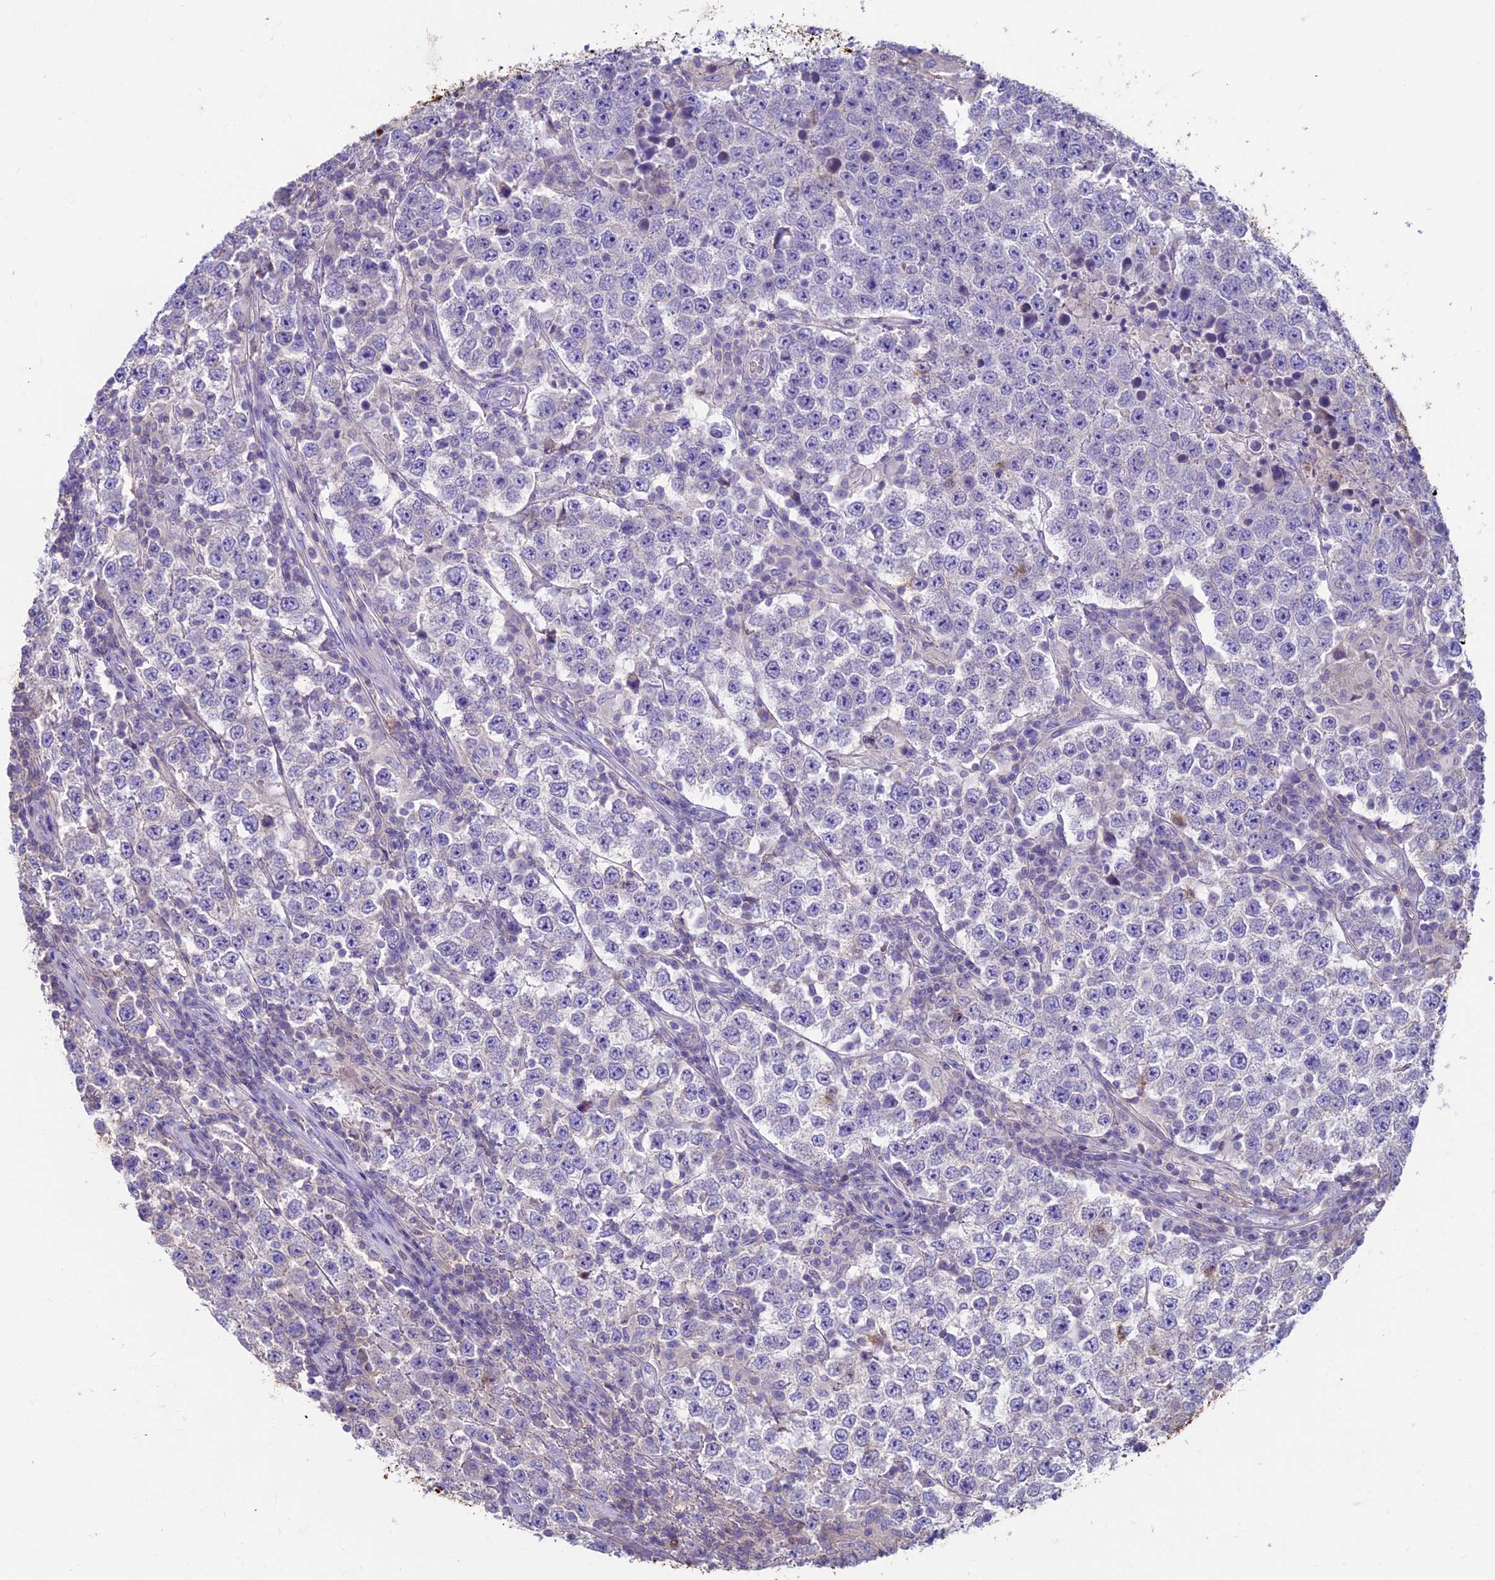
{"staining": {"intensity": "negative", "quantity": "none", "location": "none"}, "tissue": "testis cancer", "cell_type": "Tumor cells", "image_type": "cancer", "snomed": [{"axis": "morphology", "description": "Normal tissue, NOS"}, {"axis": "morphology", "description": "Urothelial carcinoma, High grade"}, {"axis": "morphology", "description": "Seminoma, NOS"}, {"axis": "morphology", "description": "Carcinoma, Embryonal, NOS"}, {"axis": "topography", "description": "Urinary bladder"}, {"axis": "topography", "description": "Testis"}], "caption": "Testis embryonal carcinoma was stained to show a protein in brown. There is no significant positivity in tumor cells.", "gene": "CDAN1", "patient": {"sex": "male", "age": 41}}